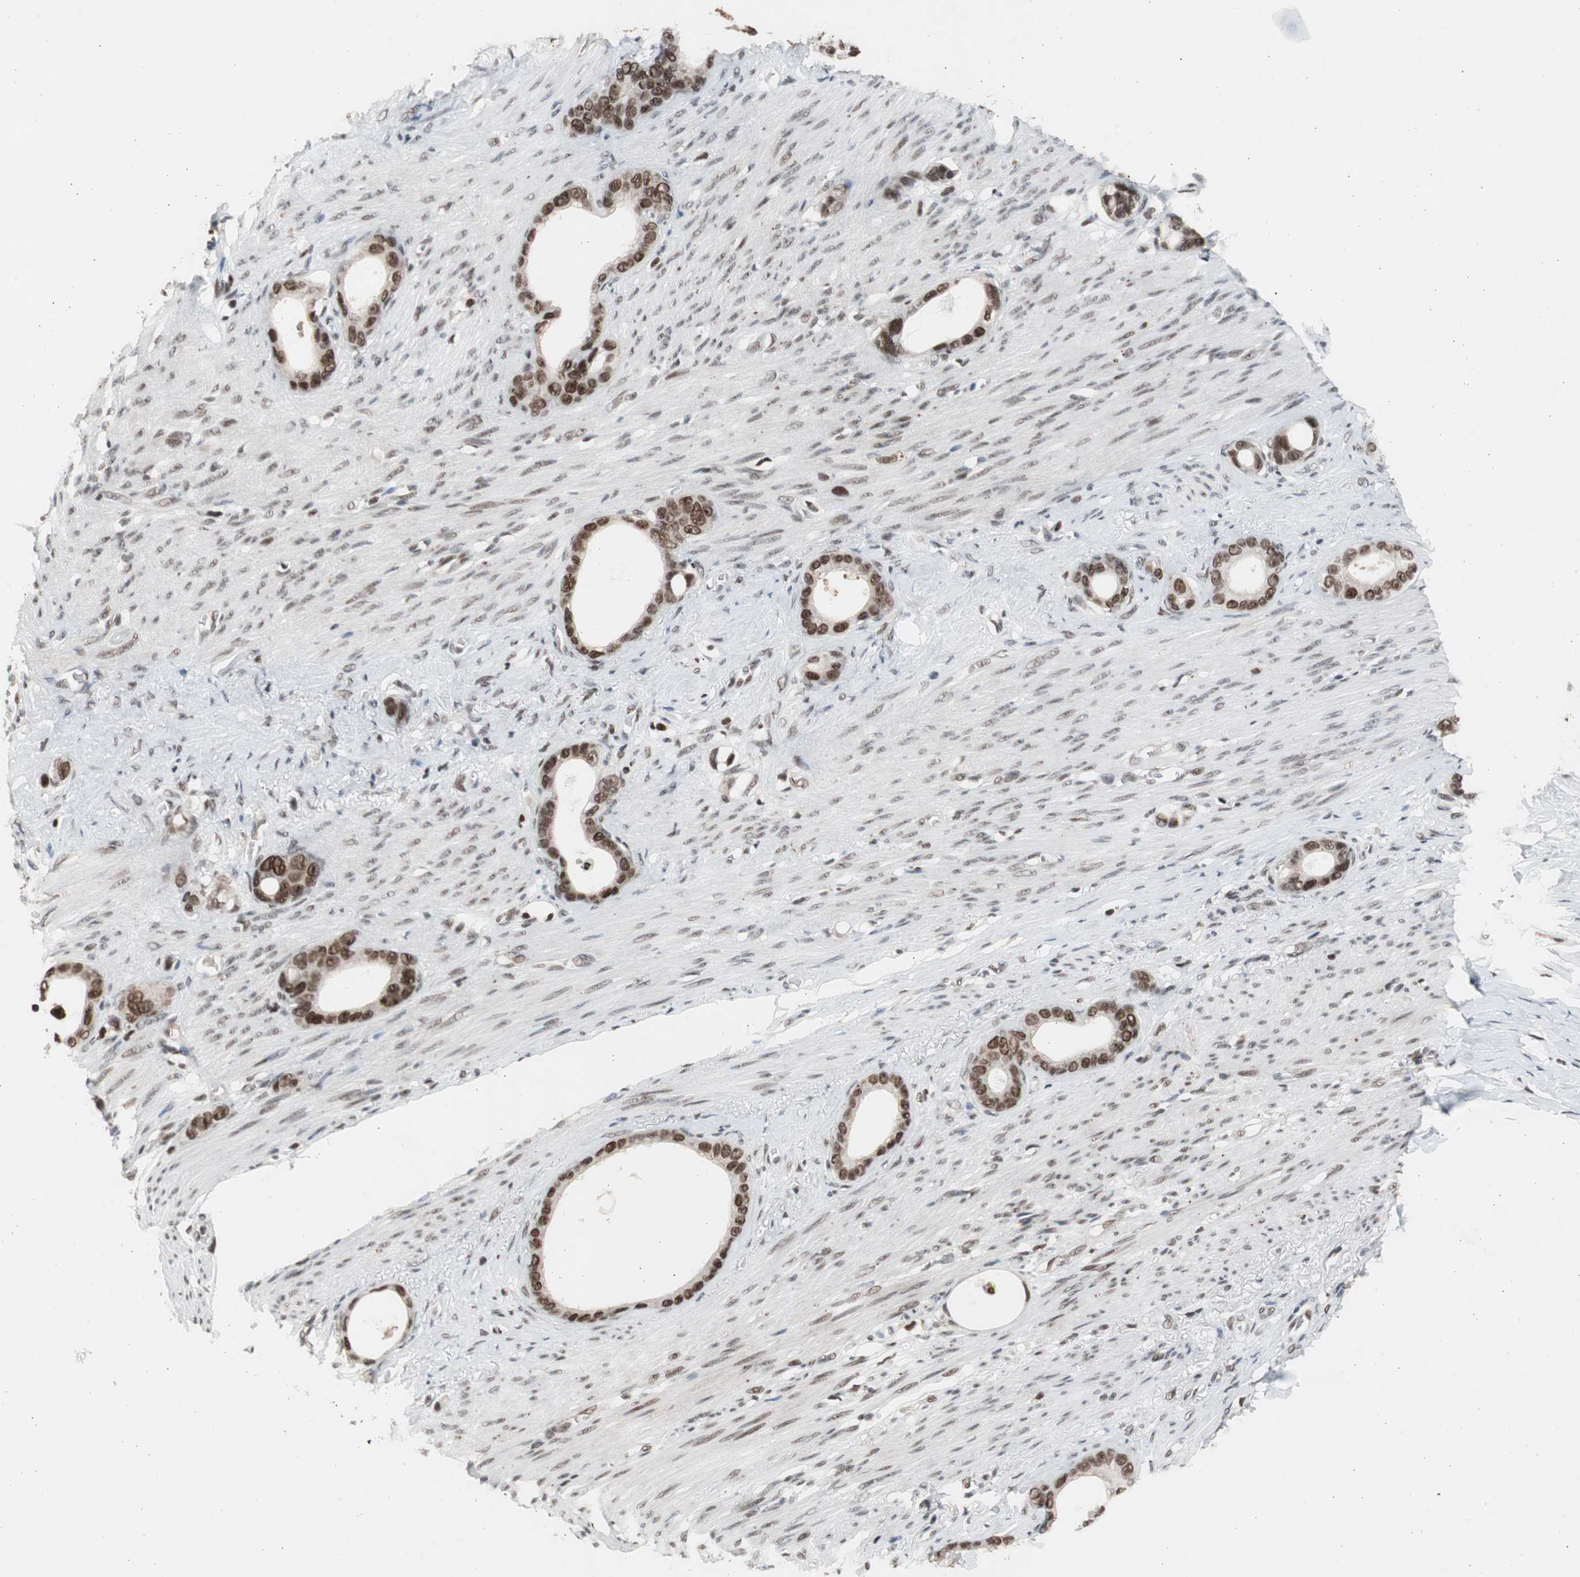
{"staining": {"intensity": "strong", "quantity": ">75%", "location": "nuclear"}, "tissue": "stomach cancer", "cell_type": "Tumor cells", "image_type": "cancer", "snomed": [{"axis": "morphology", "description": "Adenocarcinoma, NOS"}, {"axis": "topography", "description": "Stomach"}], "caption": "Strong nuclear protein positivity is seen in about >75% of tumor cells in stomach adenocarcinoma.", "gene": "RPA1", "patient": {"sex": "female", "age": 75}}